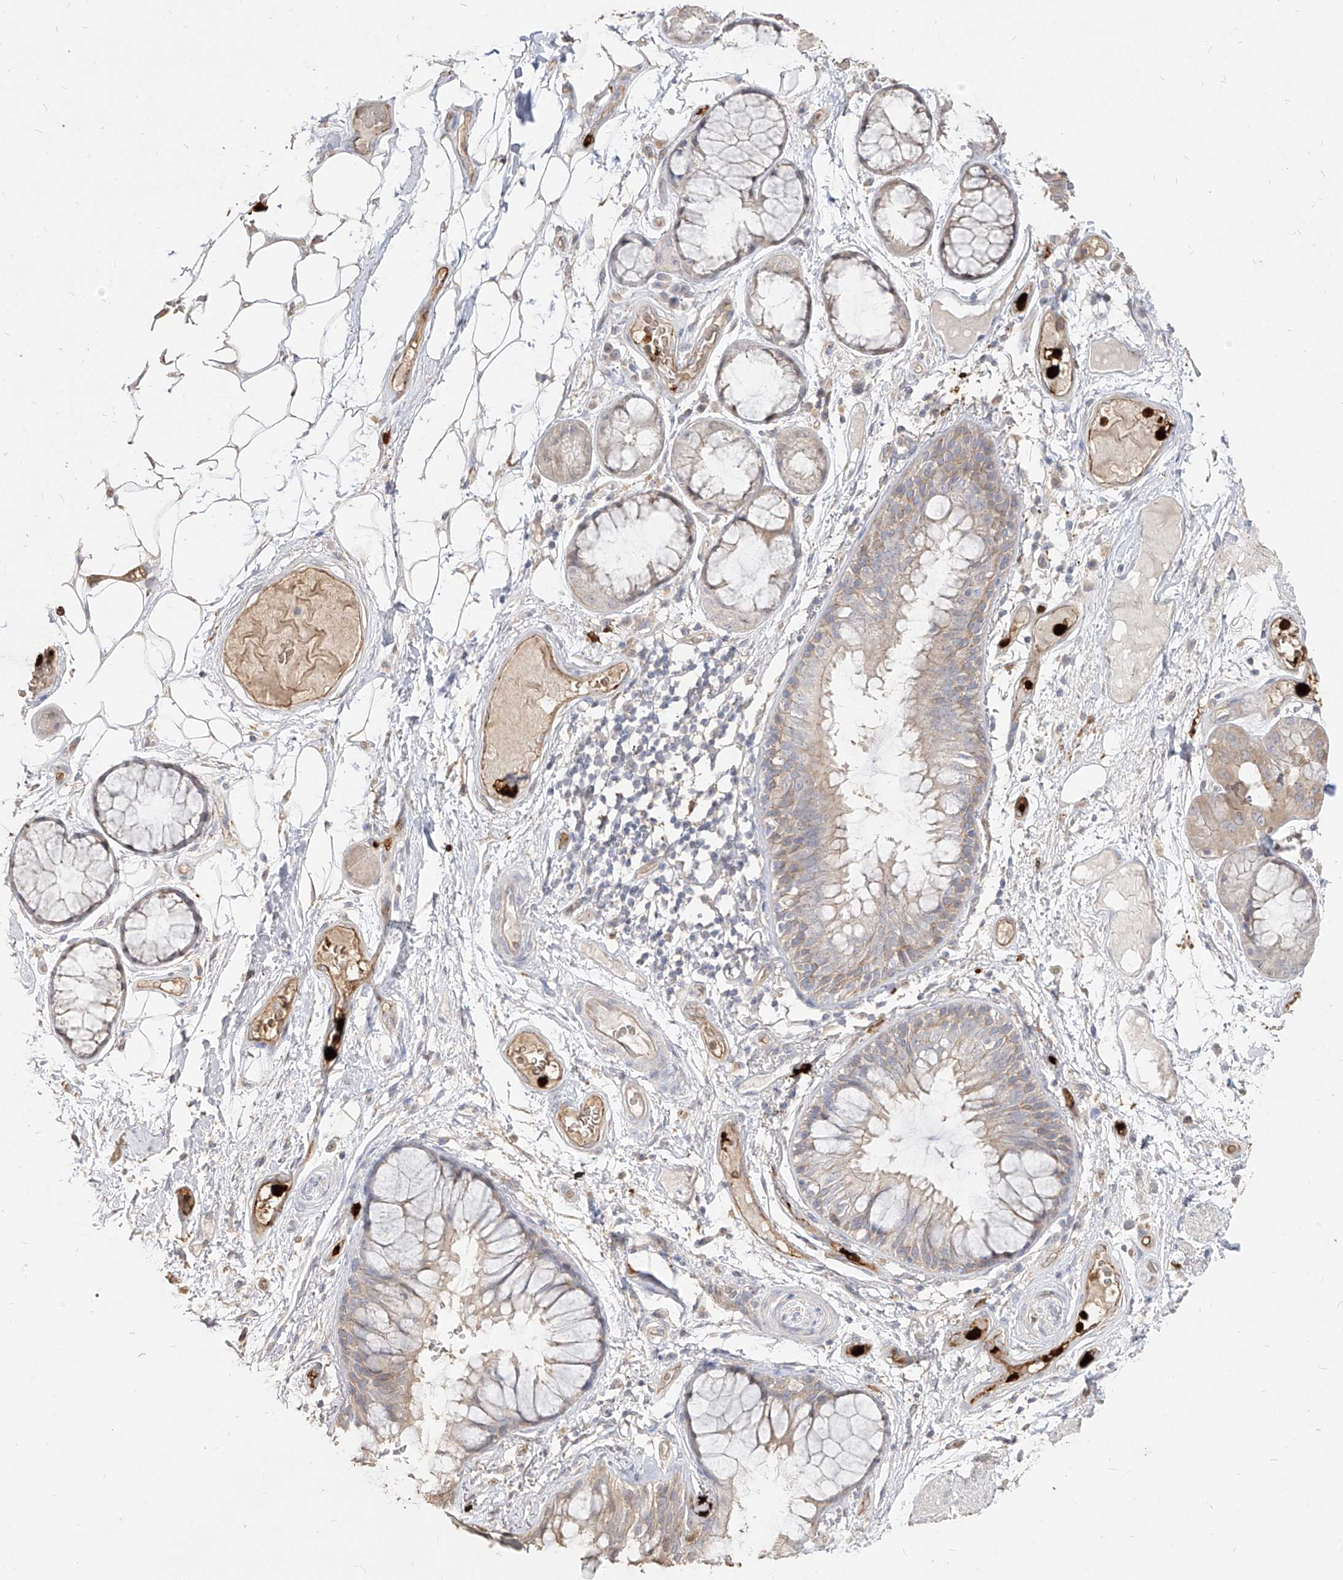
{"staining": {"intensity": "weak", "quantity": "<25%", "location": "cytoplasmic/membranous"}, "tissue": "adipose tissue", "cell_type": "Adipocytes", "image_type": "normal", "snomed": [{"axis": "morphology", "description": "Normal tissue, NOS"}, {"axis": "topography", "description": "Bronchus"}], "caption": "A micrograph of human adipose tissue is negative for staining in adipocytes.", "gene": "ZNF227", "patient": {"sex": "male", "age": 66}}